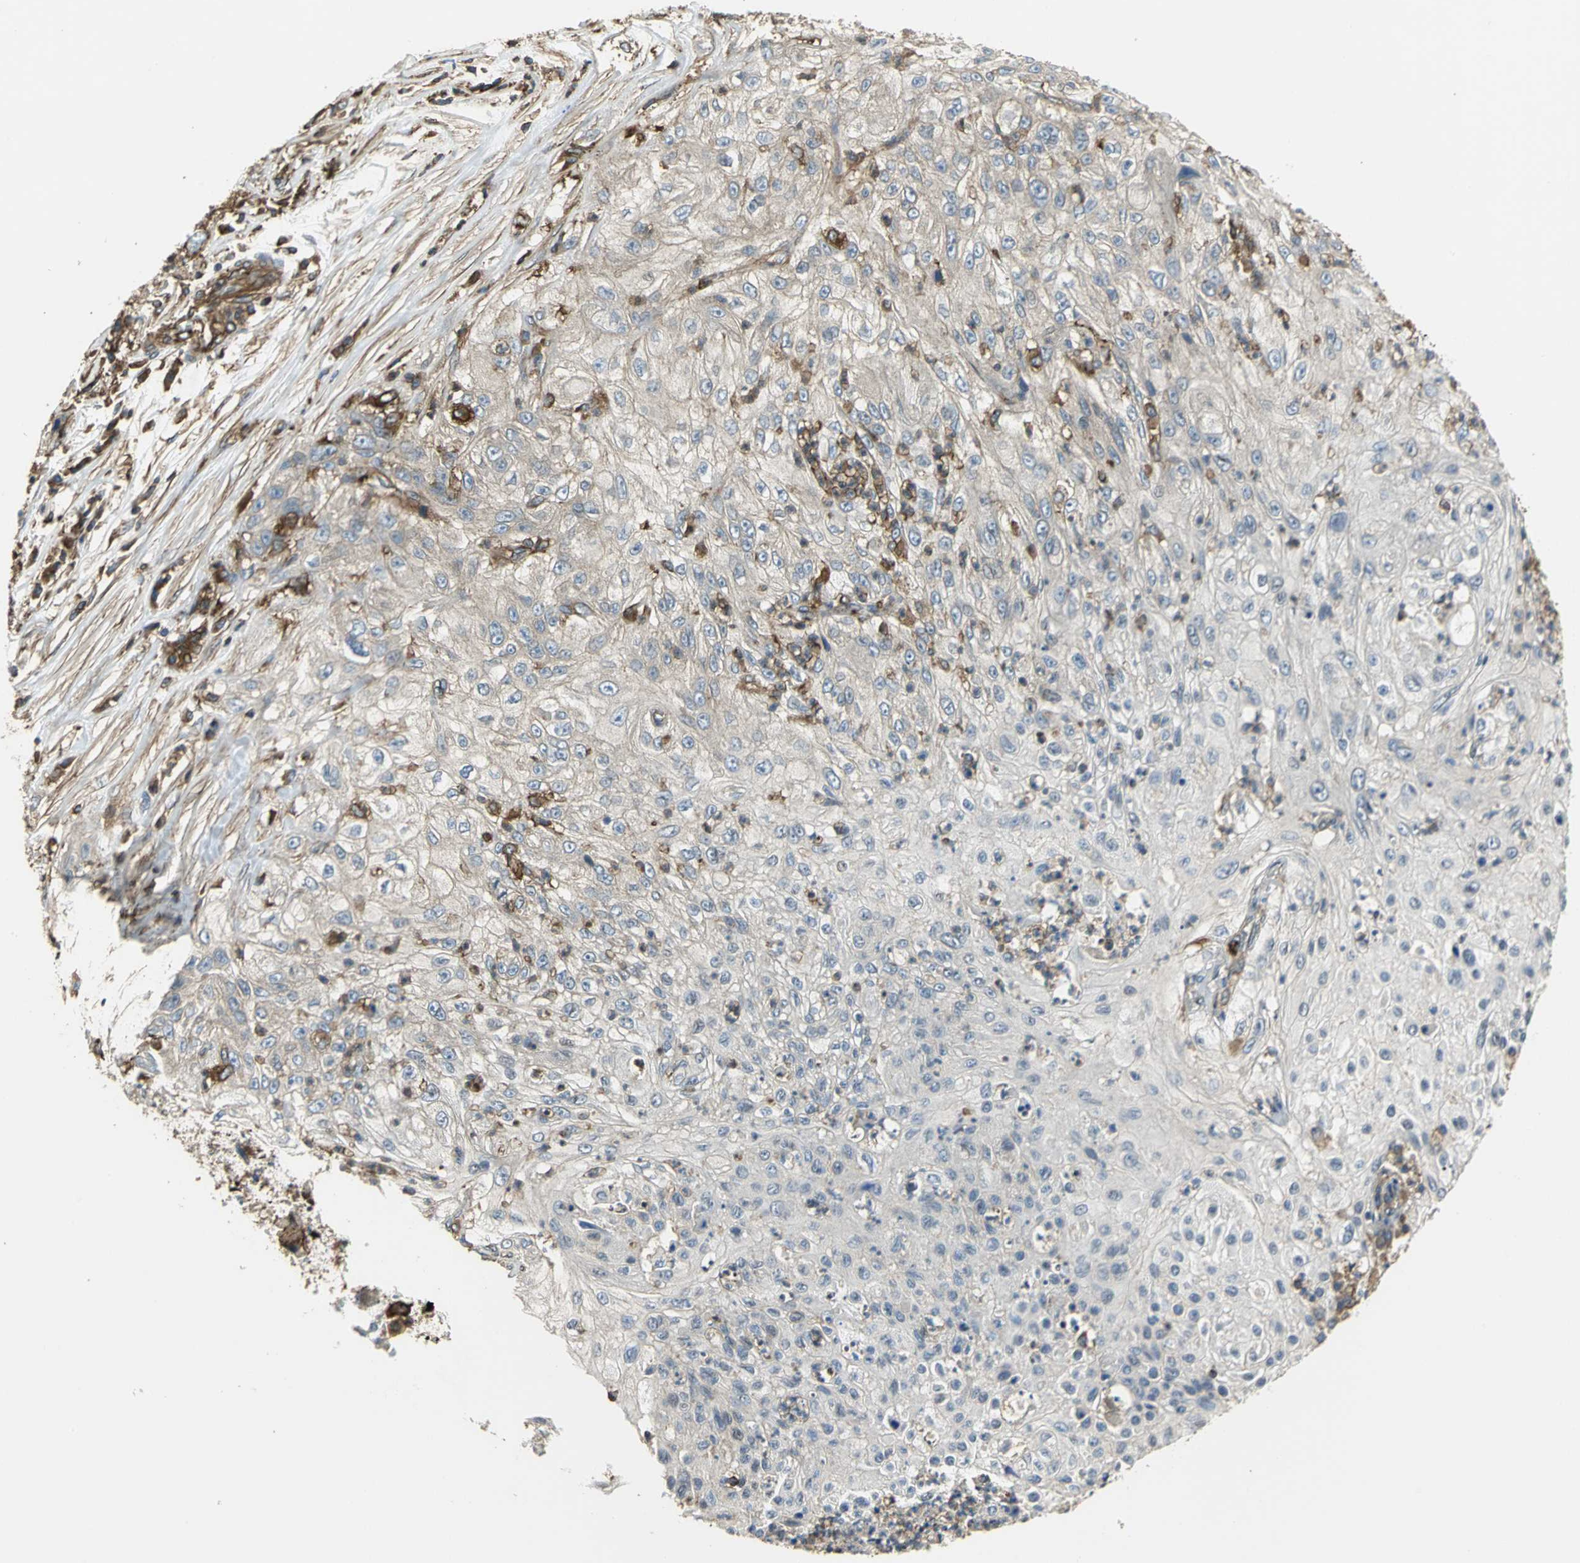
{"staining": {"intensity": "negative", "quantity": "none", "location": "none"}, "tissue": "lung cancer", "cell_type": "Tumor cells", "image_type": "cancer", "snomed": [{"axis": "morphology", "description": "Inflammation, NOS"}, {"axis": "morphology", "description": "Squamous cell carcinoma, NOS"}, {"axis": "topography", "description": "Lymph node"}, {"axis": "topography", "description": "Soft tissue"}, {"axis": "topography", "description": "Lung"}], "caption": "High magnification brightfield microscopy of squamous cell carcinoma (lung) stained with DAB (3,3'-diaminobenzidine) (brown) and counterstained with hematoxylin (blue): tumor cells show no significant positivity.", "gene": "TLN1", "patient": {"sex": "male", "age": 66}}